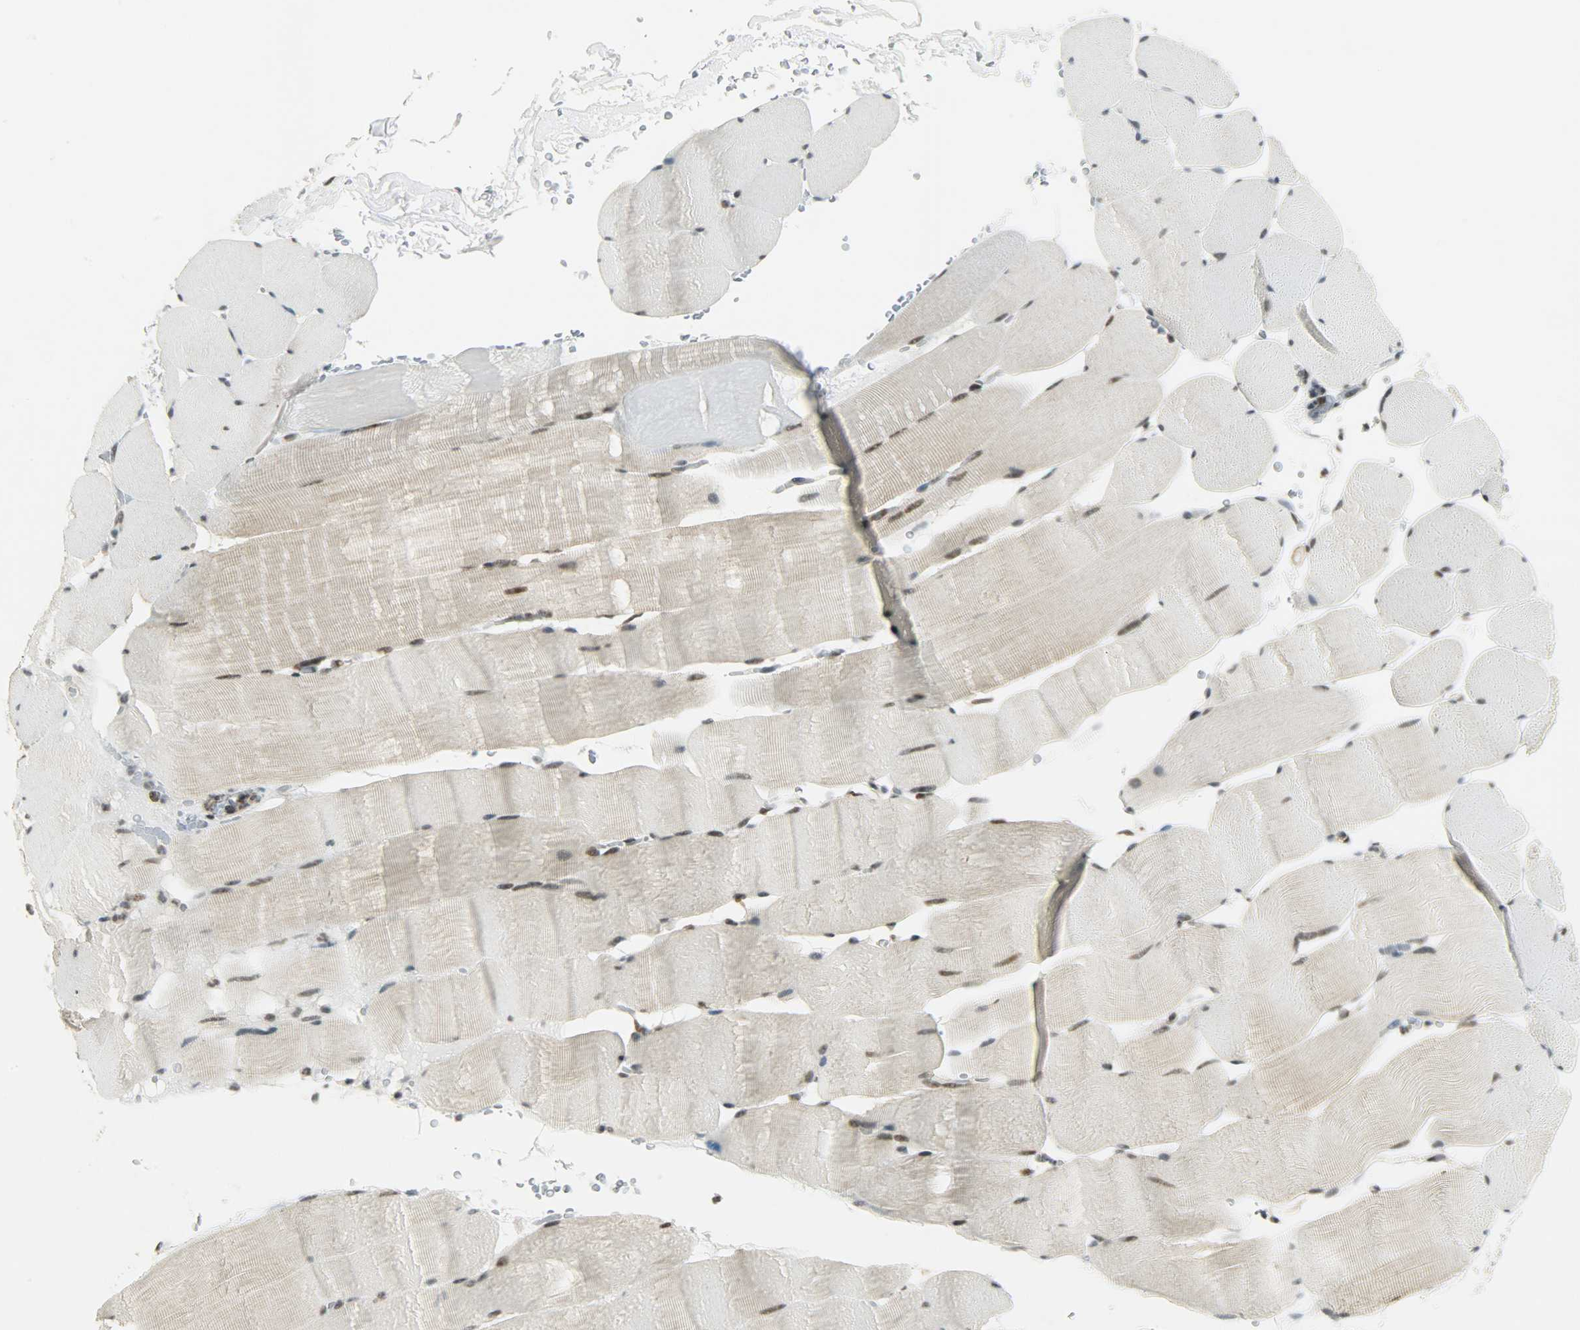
{"staining": {"intensity": "moderate", "quantity": ">75%", "location": "nuclear"}, "tissue": "skeletal muscle", "cell_type": "Myocytes", "image_type": "normal", "snomed": [{"axis": "morphology", "description": "Normal tissue, NOS"}, {"axis": "topography", "description": "Skeletal muscle"}], "caption": "Myocytes display medium levels of moderate nuclear staining in about >75% of cells in unremarkable skeletal muscle.", "gene": "SUGP1", "patient": {"sex": "male", "age": 62}}